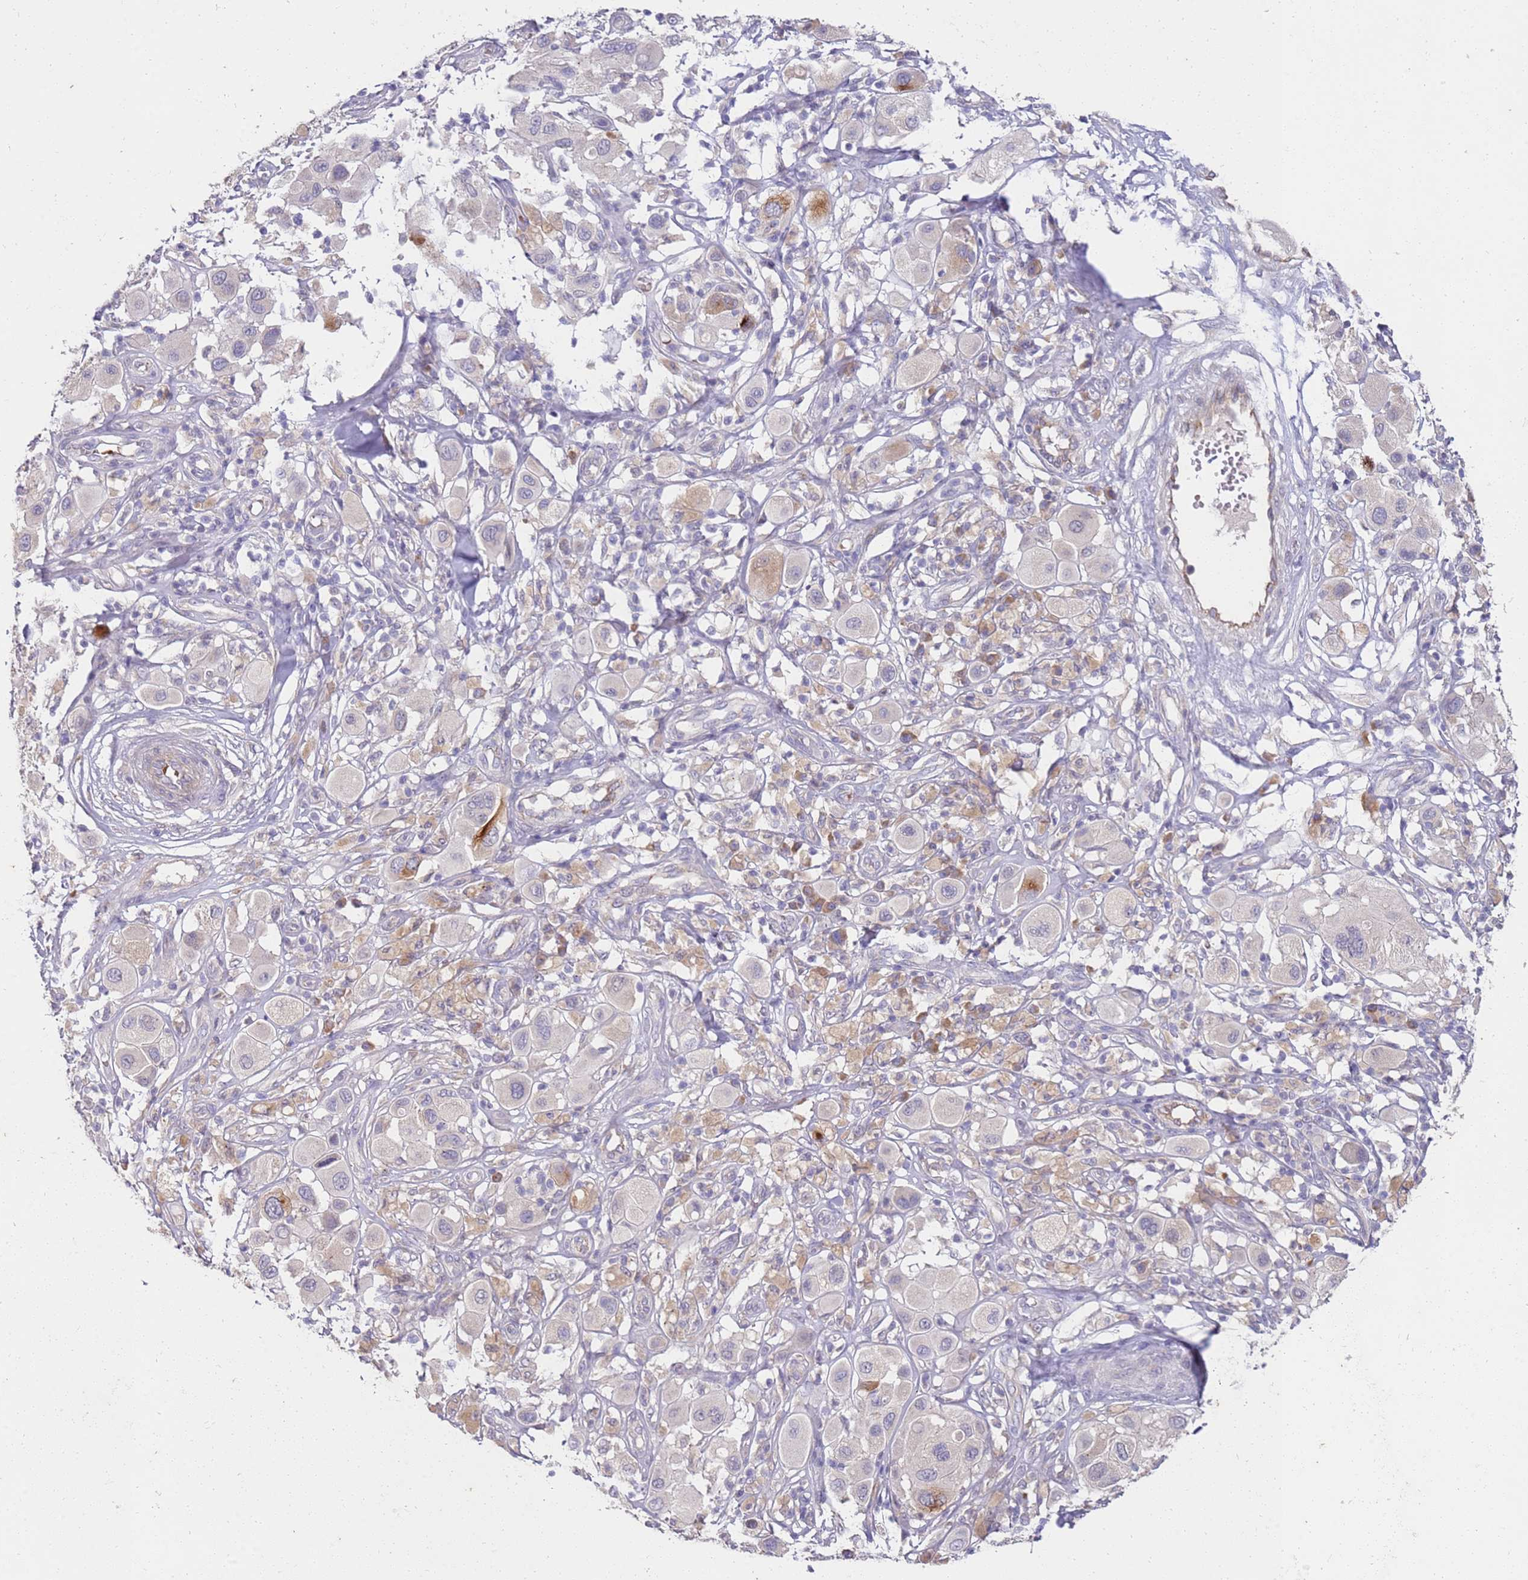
{"staining": {"intensity": "negative", "quantity": "none", "location": "none"}, "tissue": "melanoma", "cell_type": "Tumor cells", "image_type": "cancer", "snomed": [{"axis": "morphology", "description": "Malignant melanoma, Metastatic site"}, {"axis": "topography", "description": "Skin"}], "caption": "This is an IHC micrograph of malignant melanoma (metastatic site). There is no staining in tumor cells.", "gene": "NMUR2", "patient": {"sex": "male", "age": 41}}